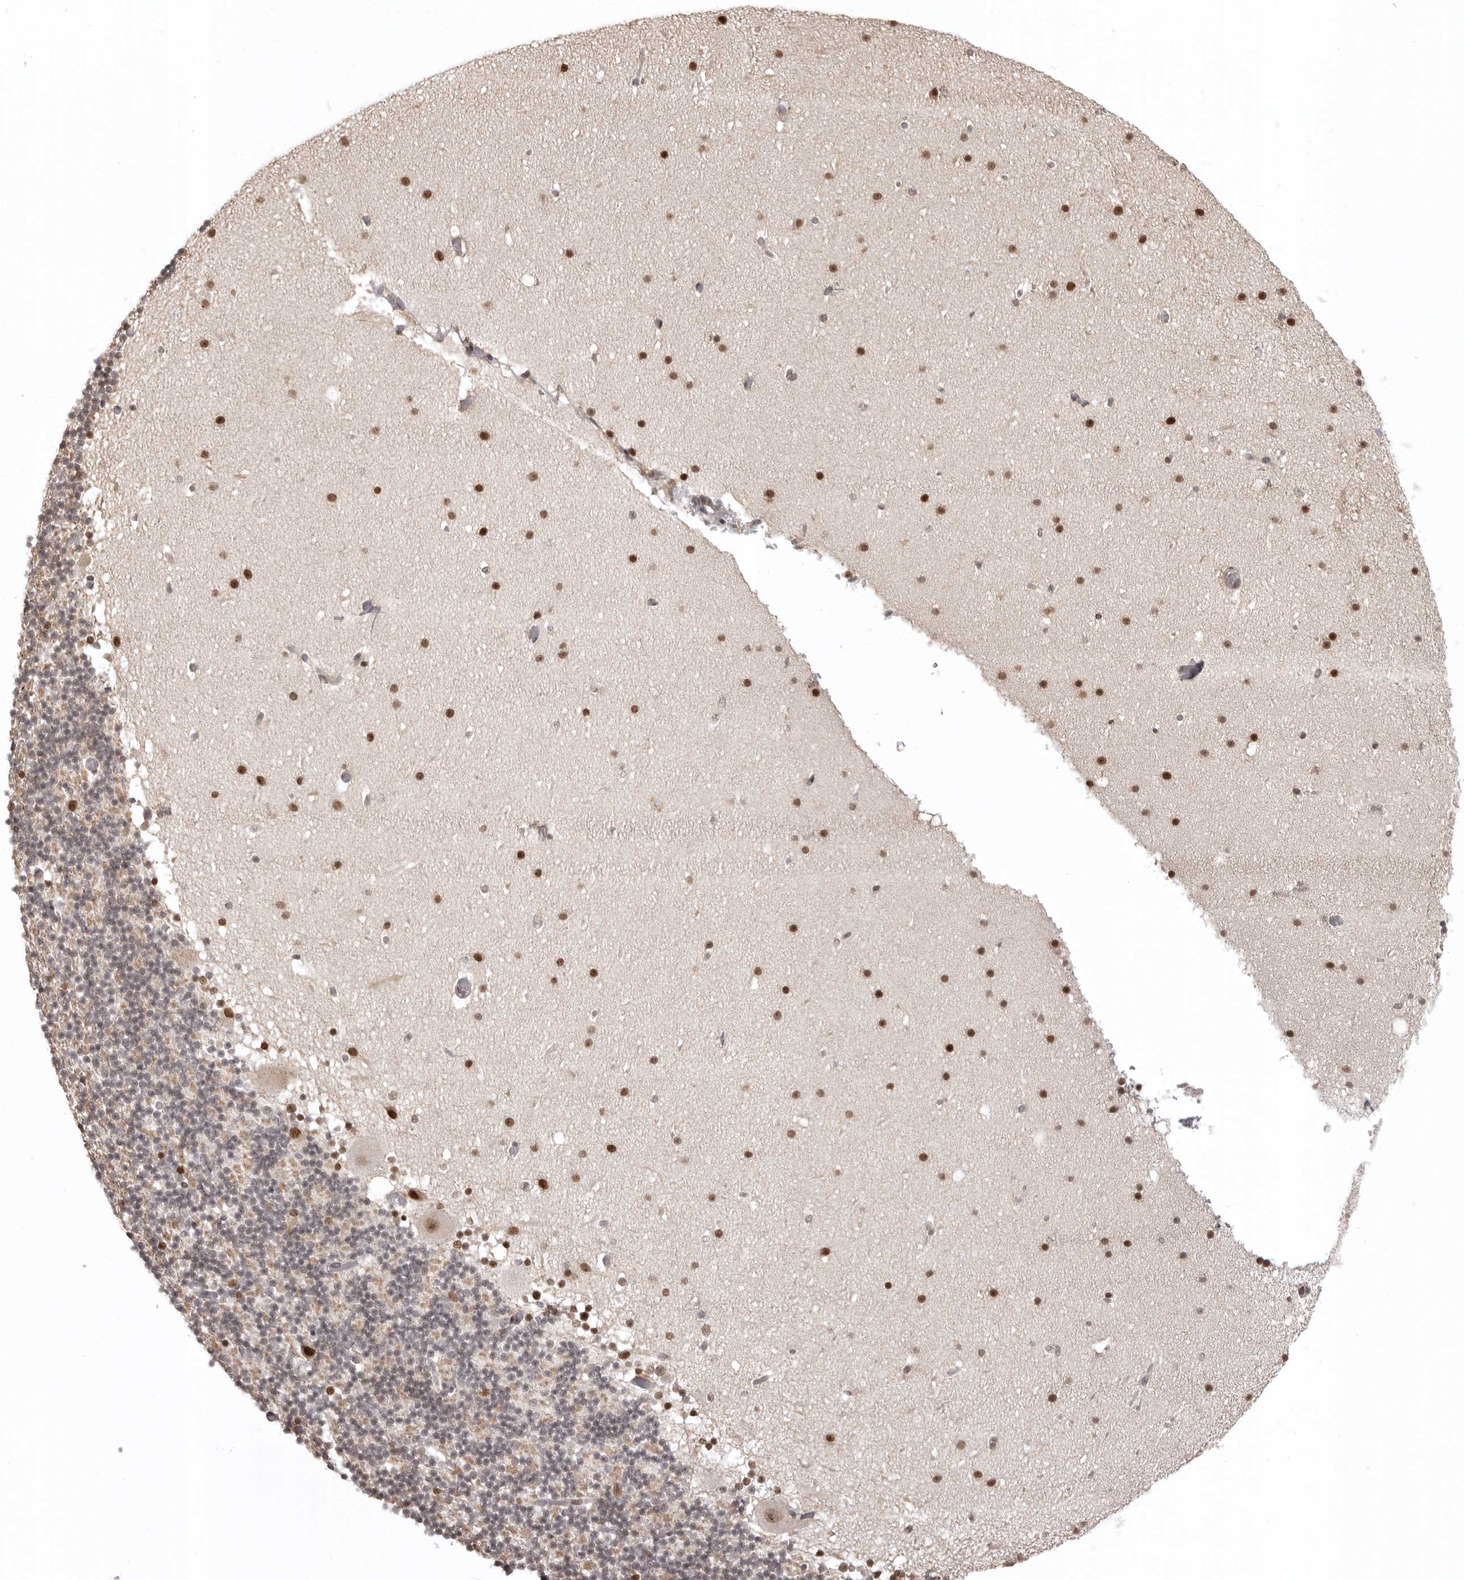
{"staining": {"intensity": "weak", "quantity": "25%-75%", "location": "cytoplasmic/membranous"}, "tissue": "cerebellum", "cell_type": "Cells in granular layer", "image_type": "normal", "snomed": [{"axis": "morphology", "description": "Normal tissue, NOS"}, {"axis": "topography", "description": "Cerebellum"}], "caption": "High-magnification brightfield microscopy of normal cerebellum stained with DAB (brown) and counterstained with hematoxylin (blue). cells in granular layer exhibit weak cytoplasmic/membranous positivity is seen in about25%-75% of cells.", "gene": "ISG20L2", "patient": {"sex": "male", "age": 57}}